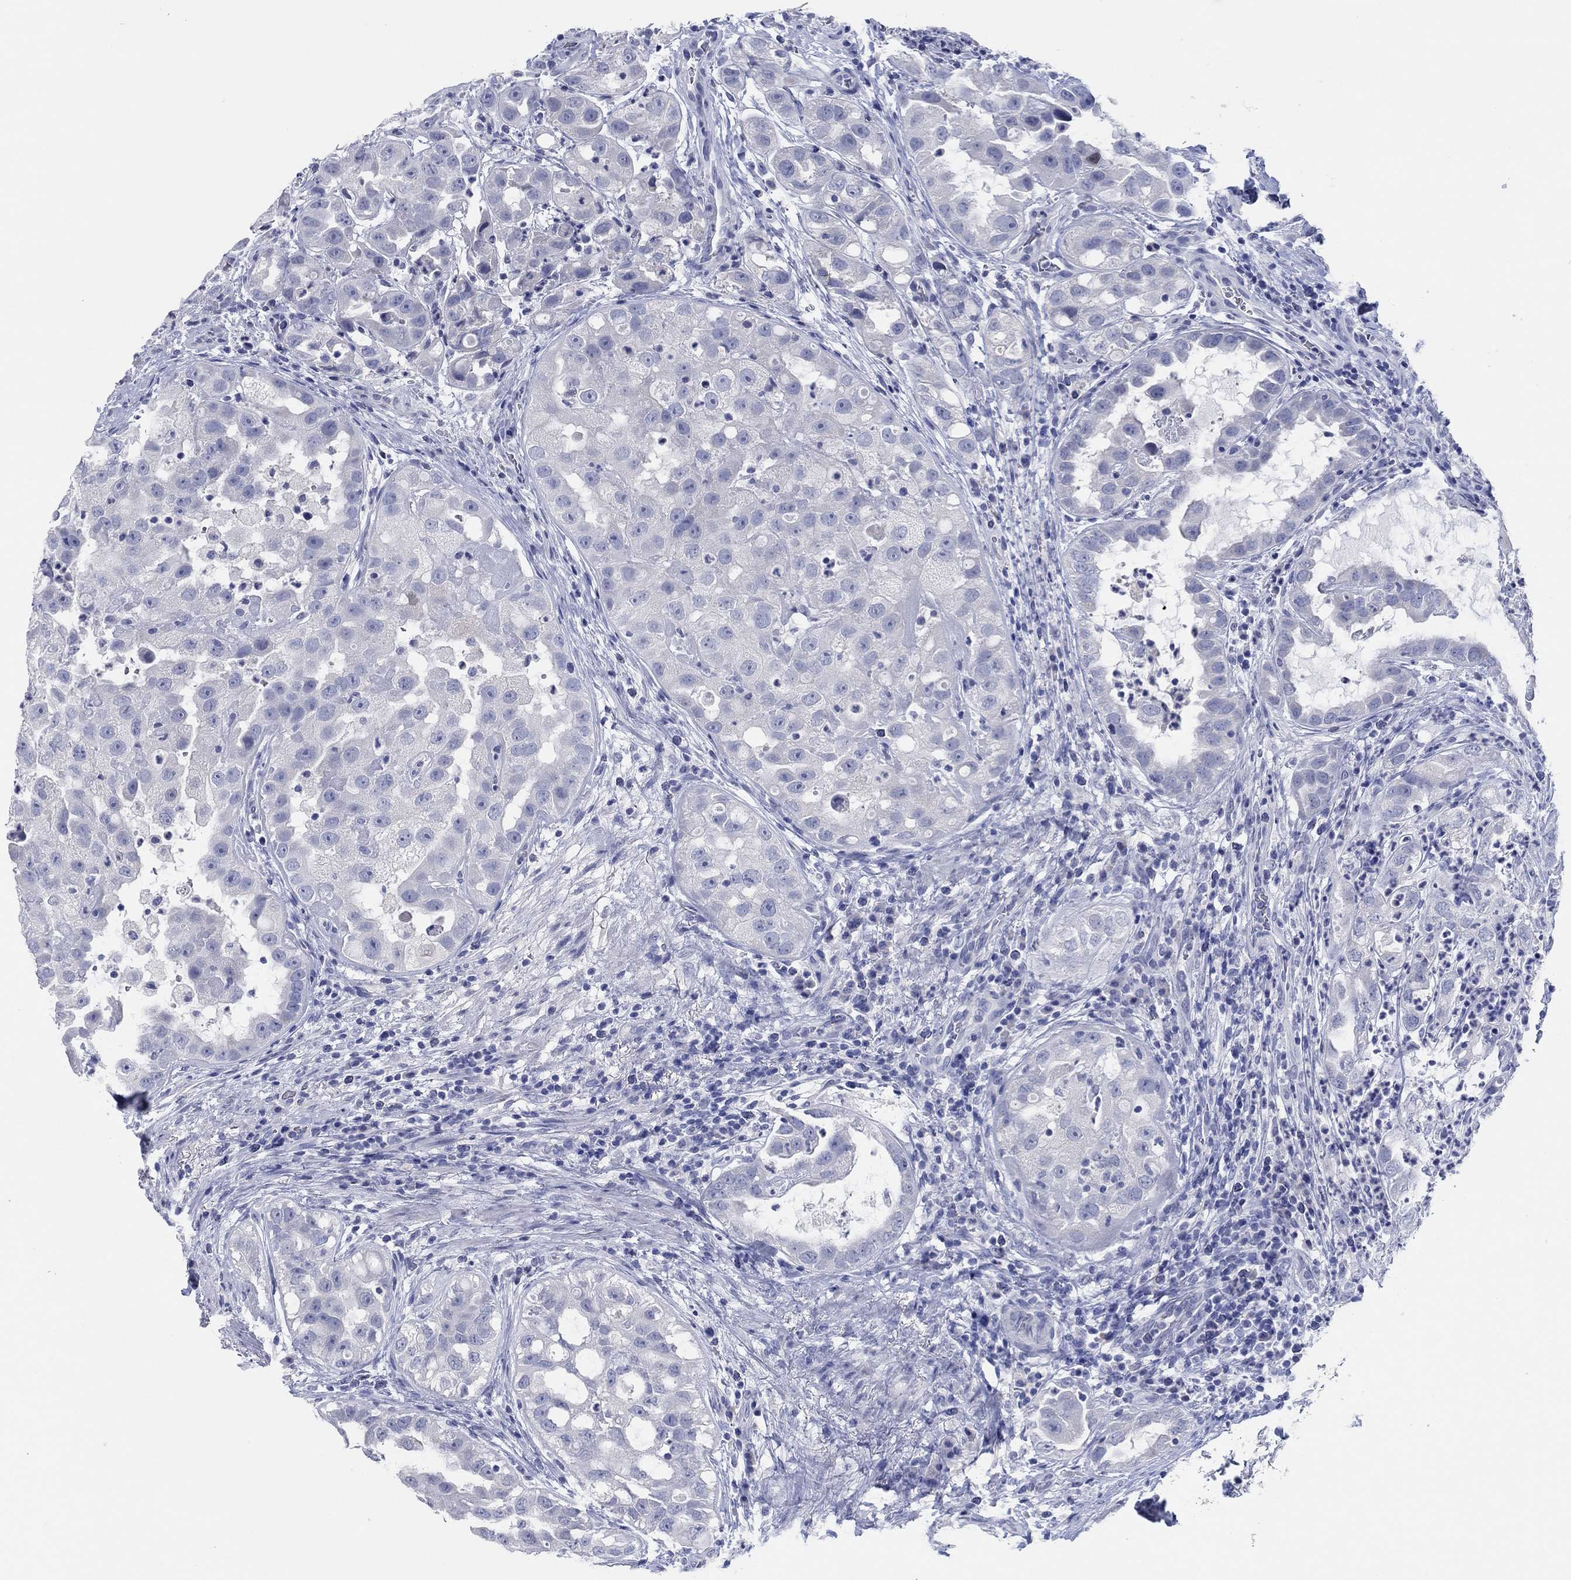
{"staining": {"intensity": "negative", "quantity": "none", "location": "none"}, "tissue": "urothelial cancer", "cell_type": "Tumor cells", "image_type": "cancer", "snomed": [{"axis": "morphology", "description": "Urothelial carcinoma, High grade"}, {"axis": "topography", "description": "Urinary bladder"}], "caption": "Immunohistochemical staining of human high-grade urothelial carcinoma demonstrates no significant positivity in tumor cells. (Brightfield microscopy of DAB (3,3'-diaminobenzidine) immunohistochemistry (IHC) at high magnification).", "gene": "POU5F1", "patient": {"sex": "female", "age": 41}}